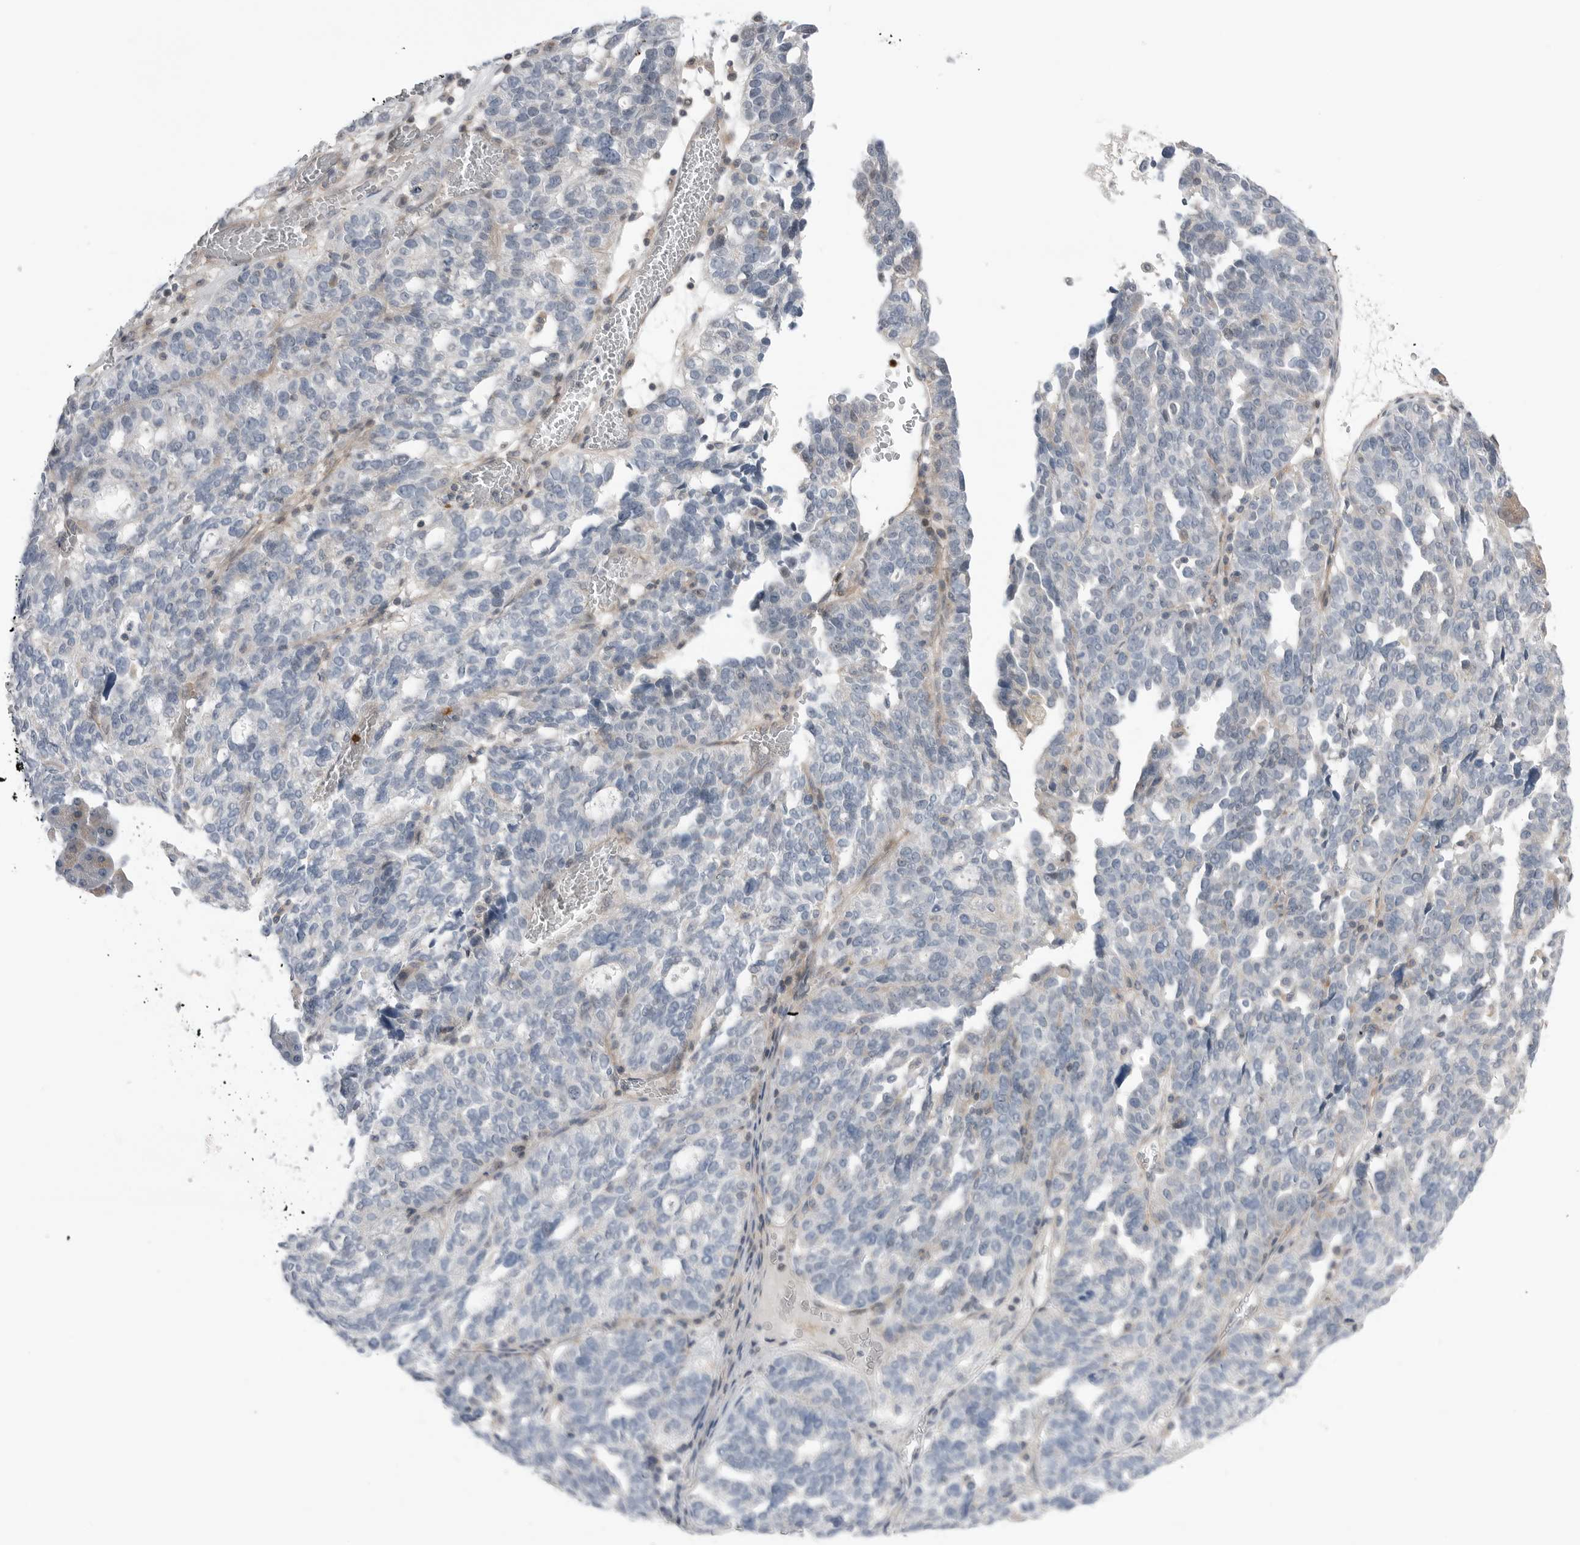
{"staining": {"intensity": "negative", "quantity": "none", "location": "none"}, "tissue": "ovarian cancer", "cell_type": "Tumor cells", "image_type": "cancer", "snomed": [{"axis": "morphology", "description": "Cystadenocarcinoma, serous, NOS"}, {"axis": "topography", "description": "Ovary"}], "caption": "Histopathology image shows no significant protein staining in tumor cells of ovarian cancer.", "gene": "PEAK1", "patient": {"sex": "female", "age": 59}}